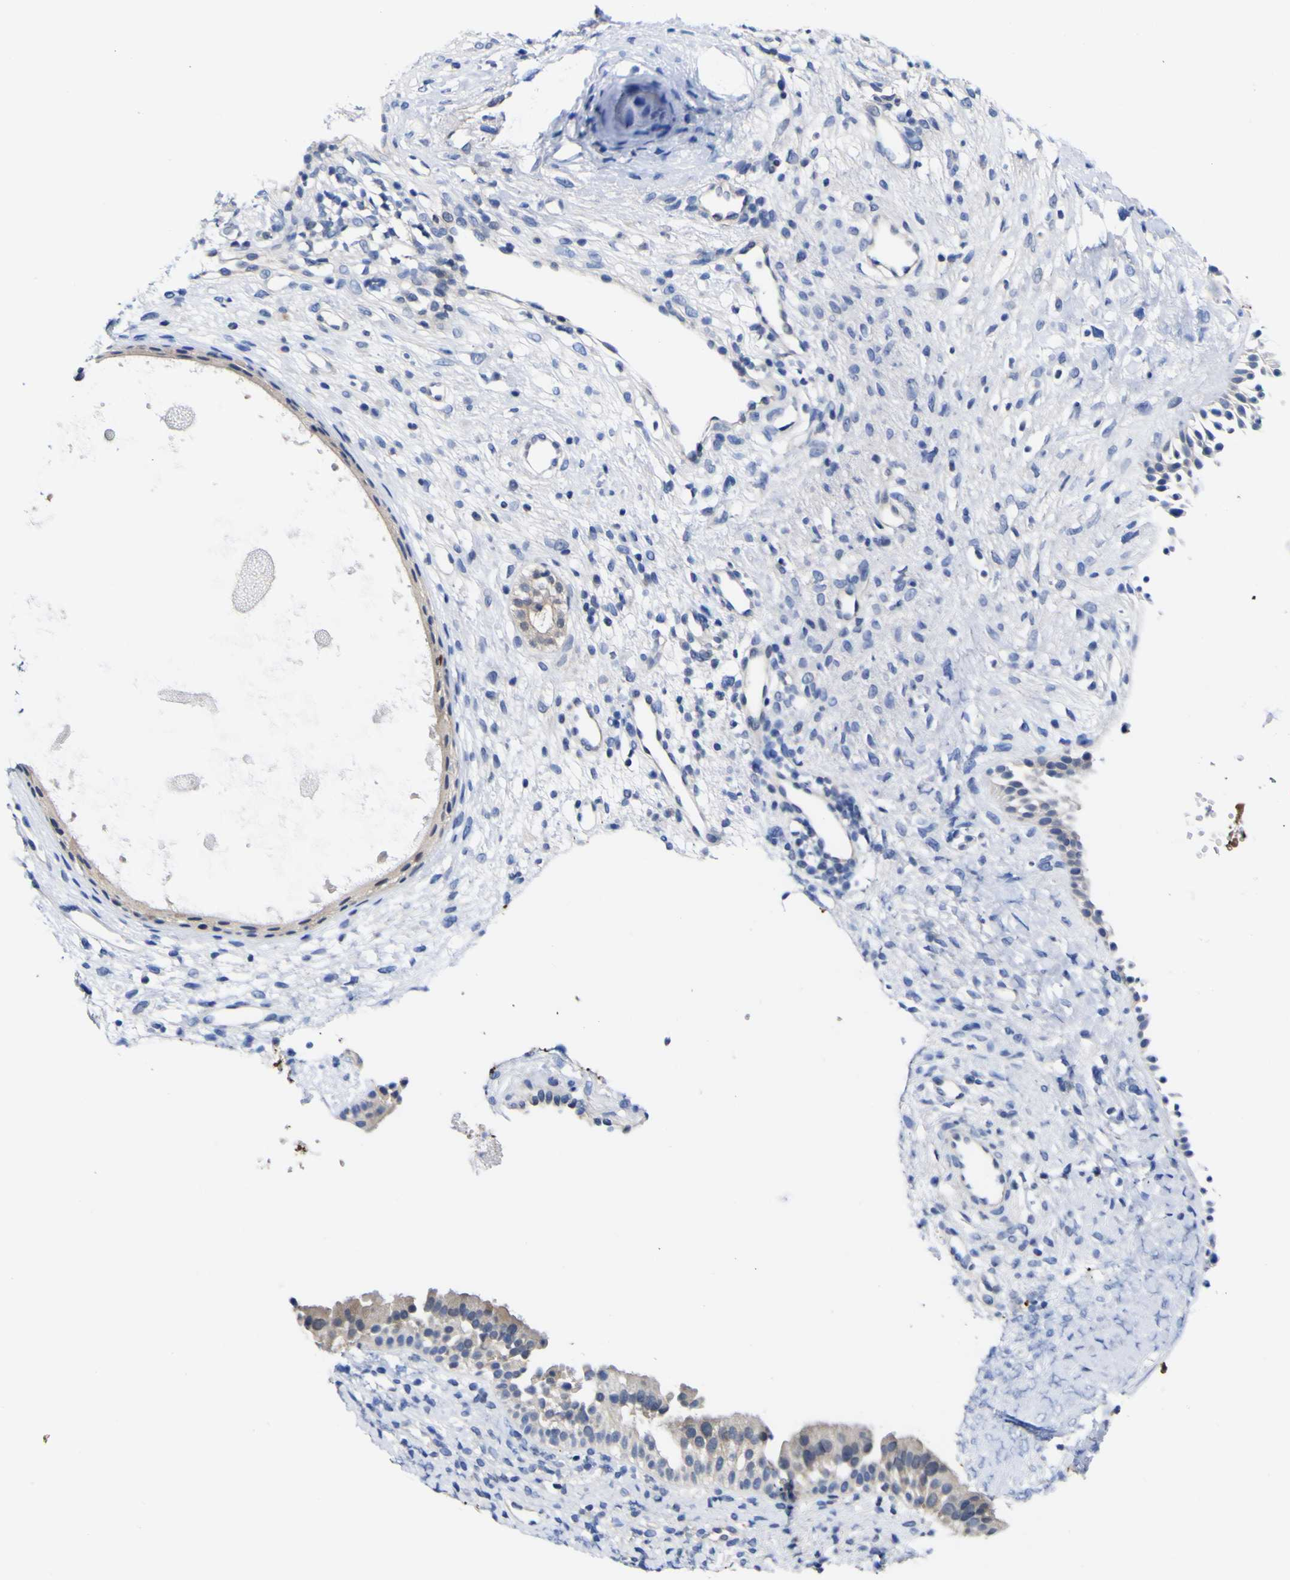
{"staining": {"intensity": "weak", "quantity": ">75%", "location": "cytoplasmic/membranous"}, "tissue": "nasopharynx", "cell_type": "Respiratory epithelial cells", "image_type": "normal", "snomed": [{"axis": "morphology", "description": "Normal tissue, NOS"}, {"axis": "topography", "description": "Nasopharynx"}], "caption": "A brown stain highlights weak cytoplasmic/membranous positivity of a protein in respiratory epithelial cells of benign nasopharynx. Nuclei are stained in blue.", "gene": "CASP6", "patient": {"sex": "male", "age": 22}}